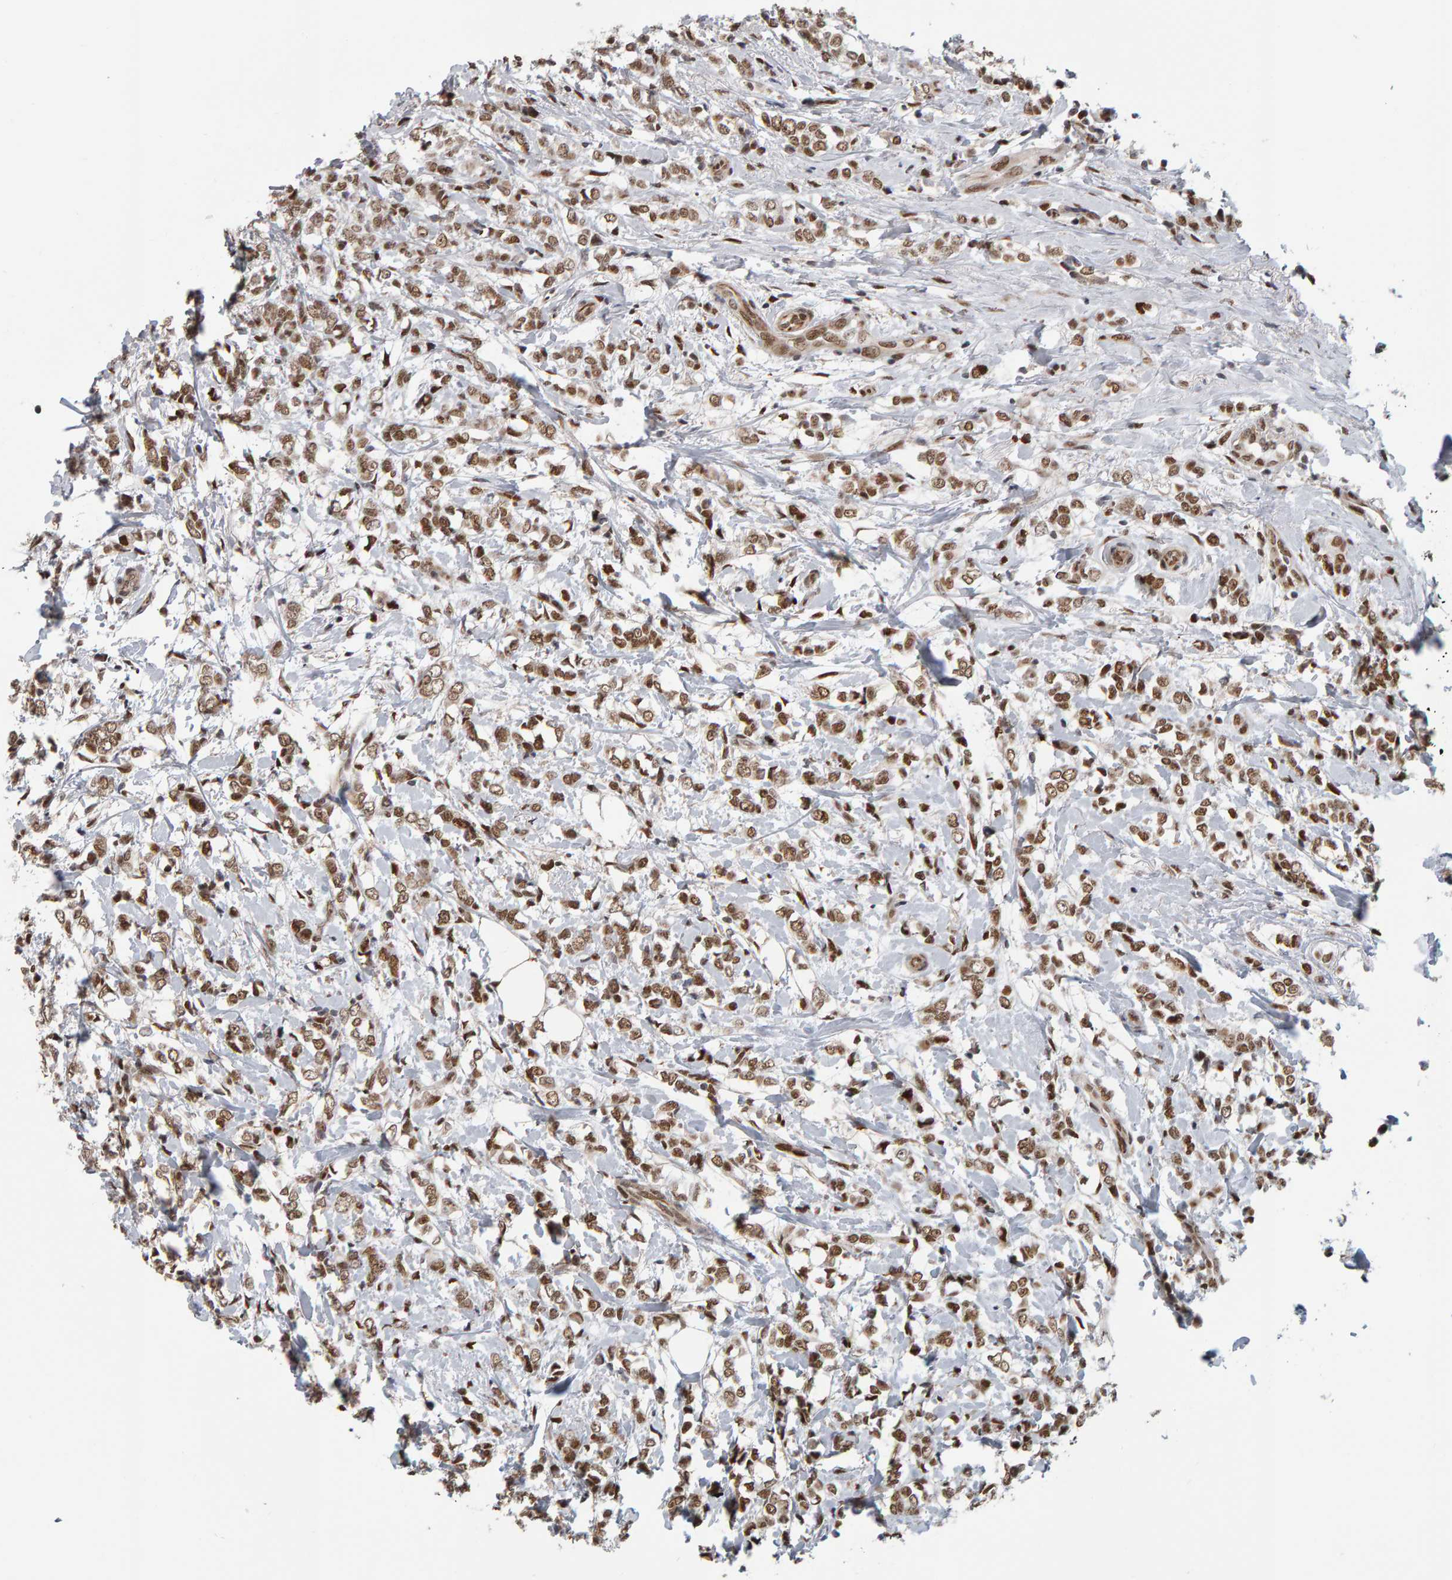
{"staining": {"intensity": "moderate", "quantity": ">75%", "location": "nuclear"}, "tissue": "breast cancer", "cell_type": "Tumor cells", "image_type": "cancer", "snomed": [{"axis": "morphology", "description": "Normal tissue, NOS"}, {"axis": "morphology", "description": "Lobular carcinoma"}, {"axis": "topography", "description": "Breast"}], "caption": "A medium amount of moderate nuclear expression is appreciated in approximately >75% of tumor cells in breast cancer (lobular carcinoma) tissue.", "gene": "ATF7IP", "patient": {"sex": "female", "age": 47}}